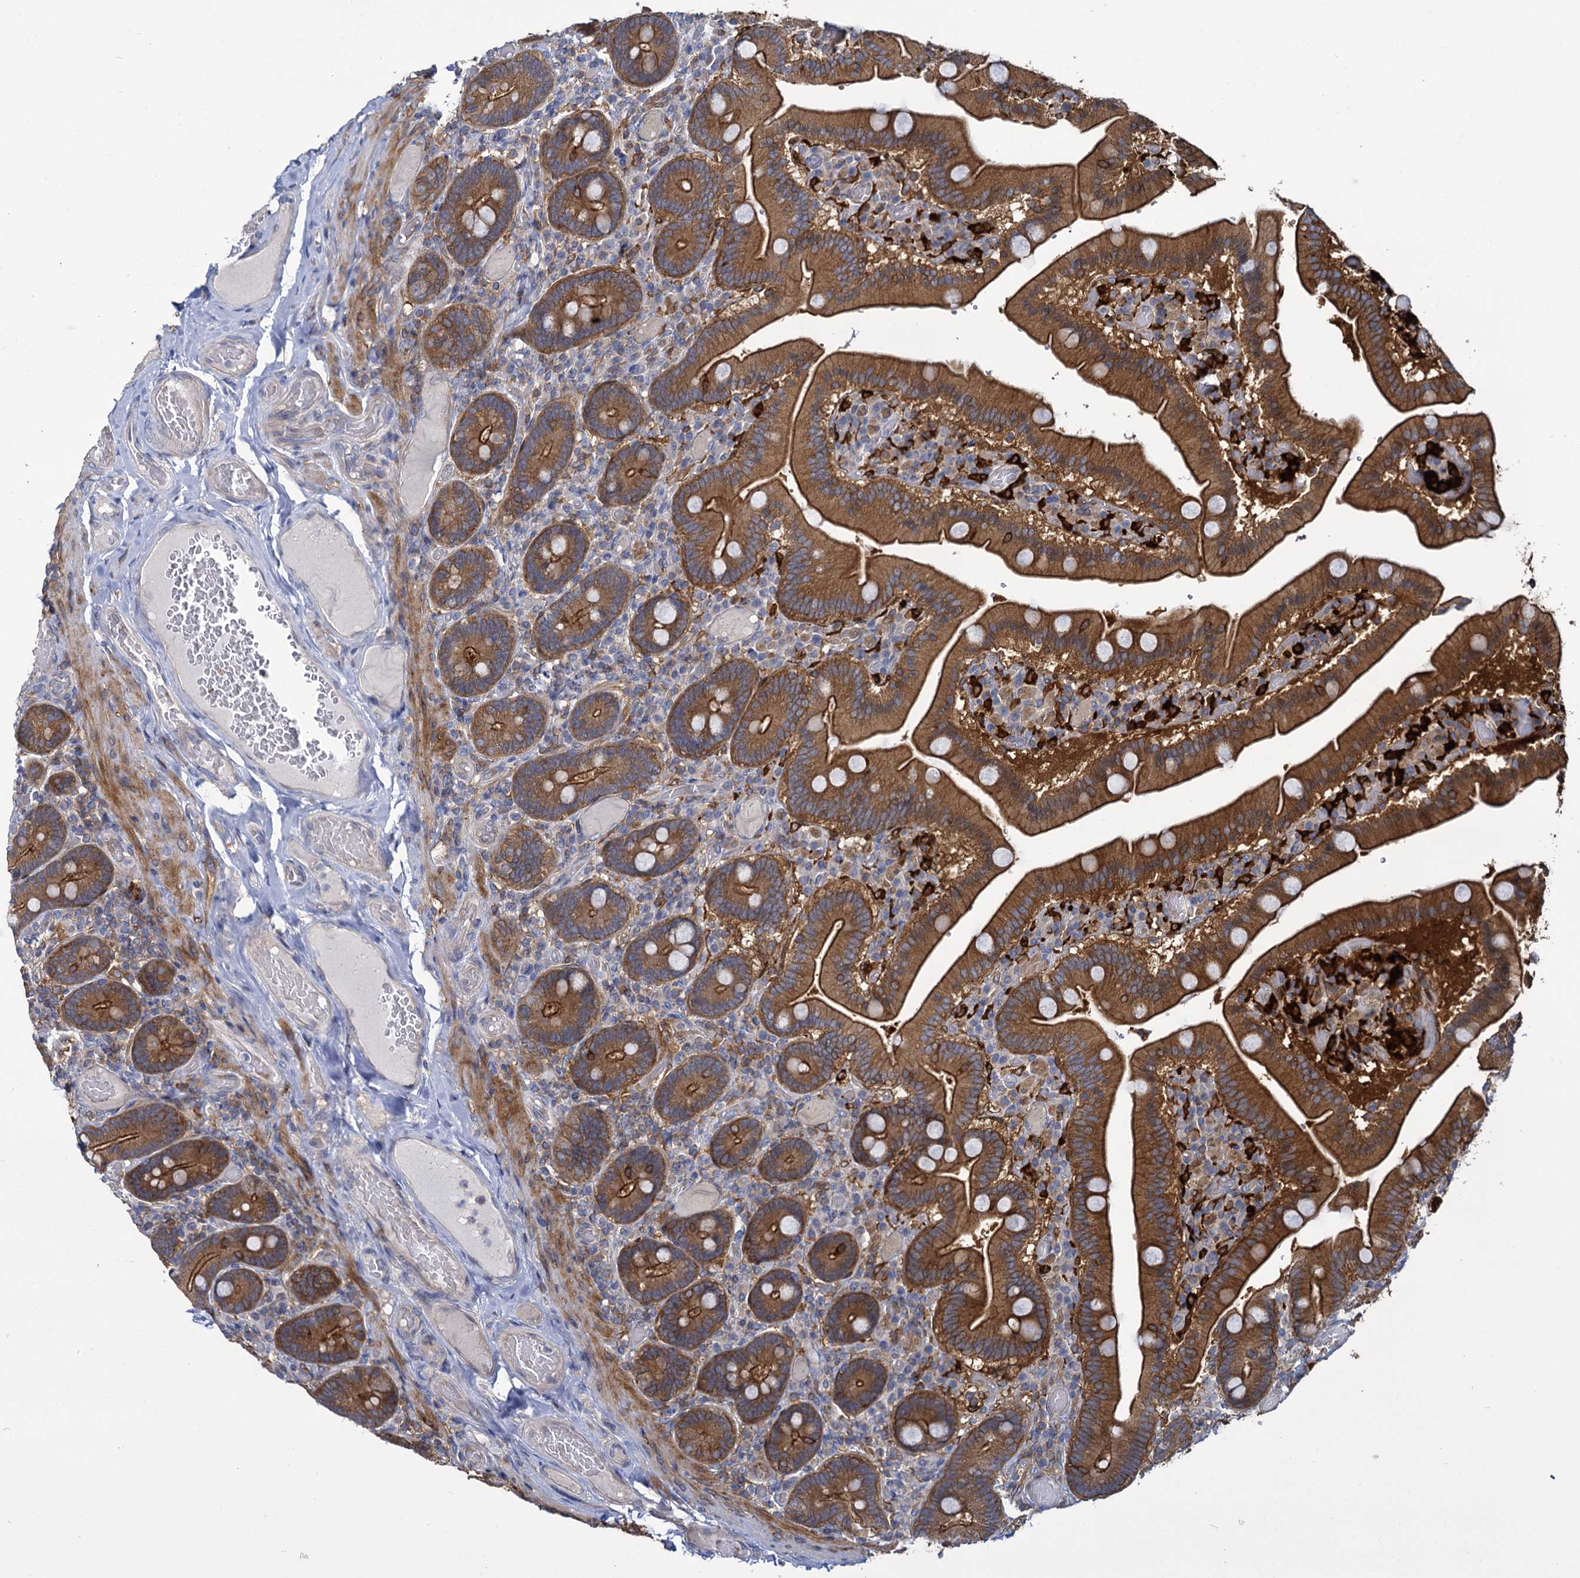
{"staining": {"intensity": "strong", "quantity": ">75%", "location": "cytoplasmic/membranous"}, "tissue": "duodenum", "cell_type": "Glandular cells", "image_type": "normal", "snomed": [{"axis": "morphology", "description": "Normal tissue, NOS"}, {"axis": "topography", "description": "Duodenum"}], "caption": "A brown stain labels strong cytoplasmic/membranous positivity of a protein in glandular cells of unremarkable duodenum.", "gene": "GCLC", "patient": {"sex": "female", "age": 62}}